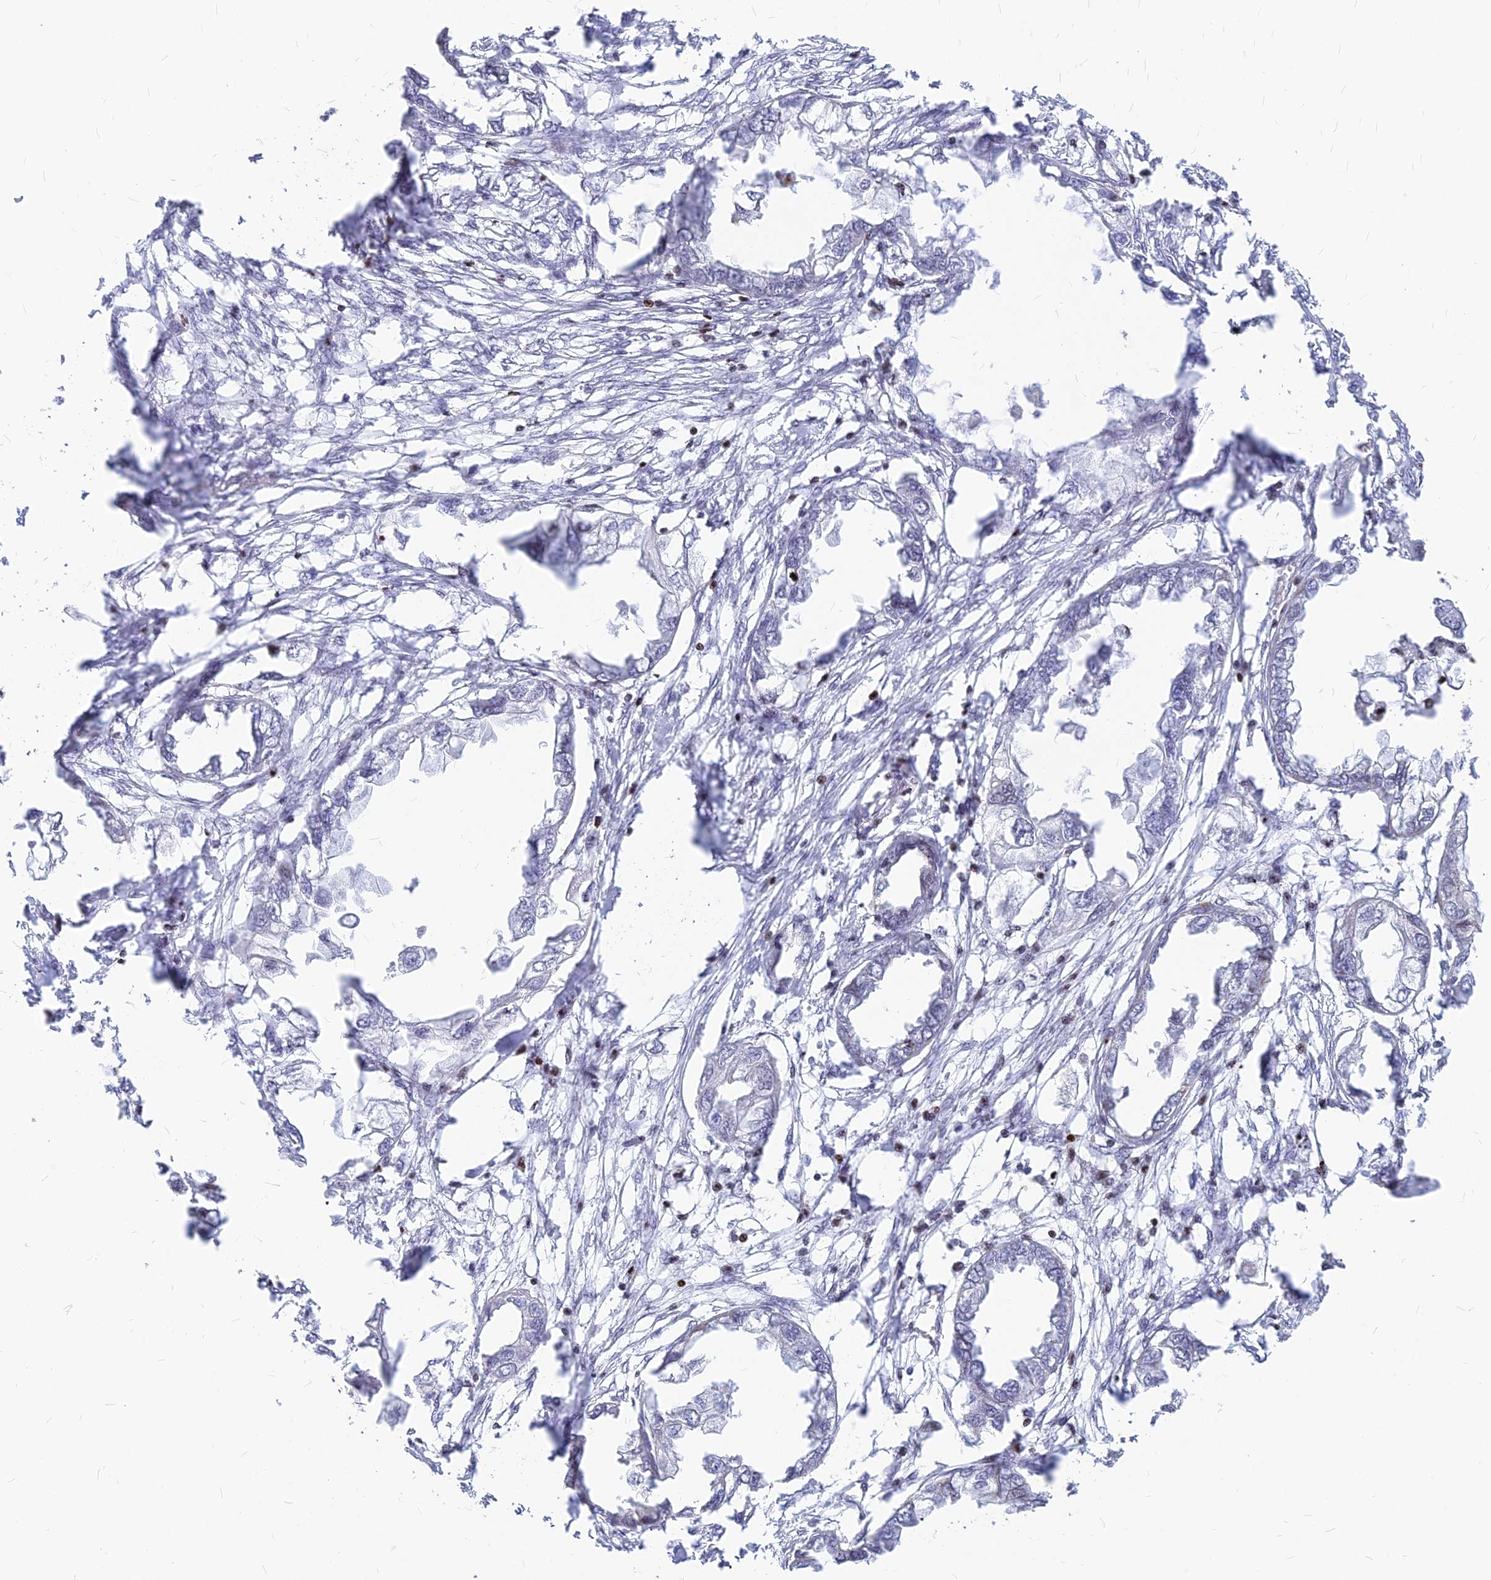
{"staining": {"intensity": "negative", "quantity": "none", "location": "none"}, "tissue": "endometrial cancer", "cell_type": "Tumor cells", "image_type": "cancer", "snomed": [{"axis": "morphology", "description": "Adenocarcinoma, NOS"}, {"axis": "morphology", "description": "Adenocarcinoma, metastatic, NOS"}, {"axis": "topography", "description": "Adipose tissue"}, {"axis": "topography", "description": "Endometrium"}], "caption": "Immunohistochemistry (IHC) of endometrial adenocarcinoma exhibits no expression in tumor cells.", "gene": "PRPS1", "patient": {"sex": "female", "age": 67}}